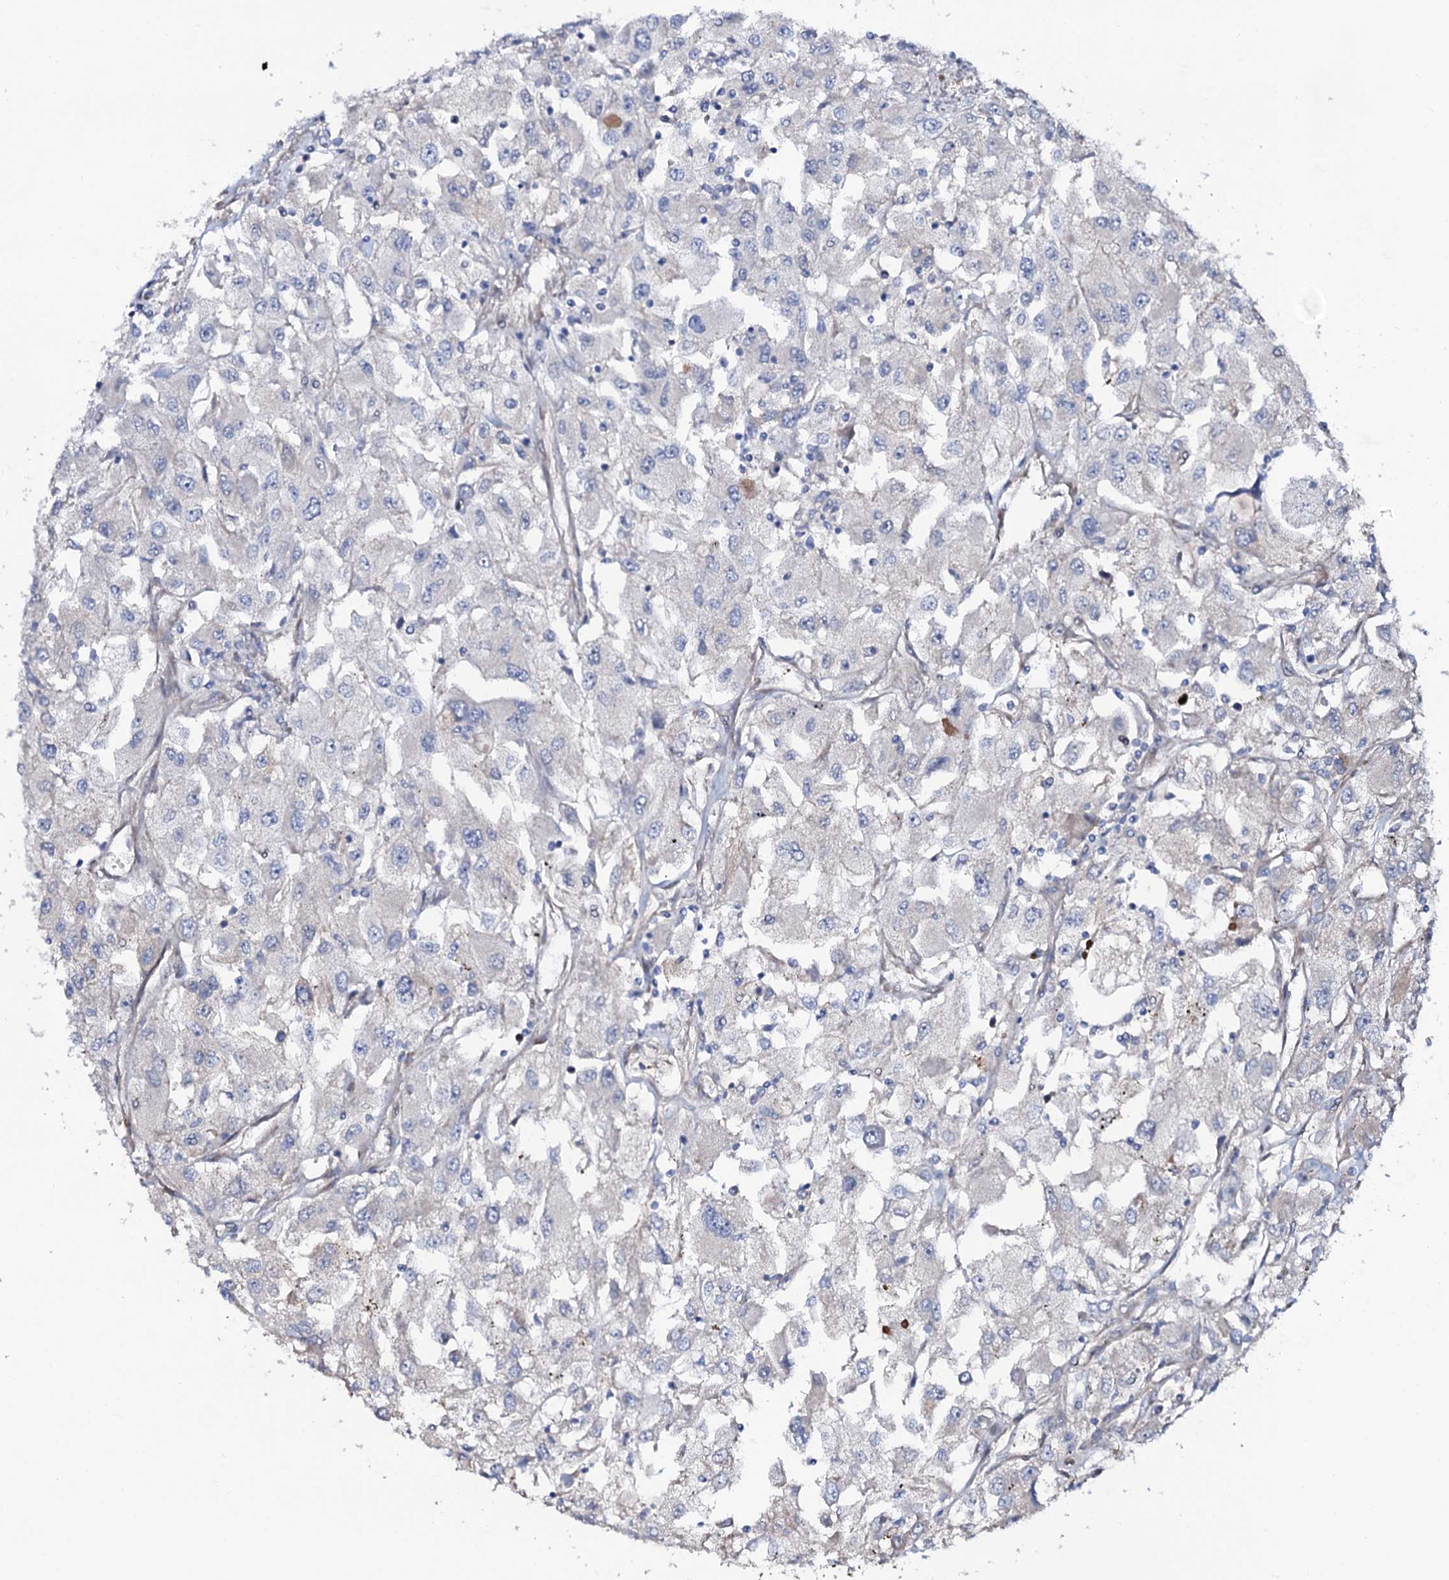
{"staining": {"intensity": "negative", "quantity": "none", "location": "none"}, "tissue": "renal cancer", "cell_type": "Tumor cells", "image_type": "cancer", "snomed": [{"axis": "morphology", "description": "Adenocarcinoma, NOS"}, {"axis": "topography", "description": "Kidney"}], "caption": "Immunohistochemistry (IHC) histopathology image of neoplastic tissue: human adenocarcinoma (renal) stained with DAB (3,3'-diaminobenzidine) exhibits no significant protein staining in tumor cells.", "gene": "PPP1R3D", "patient": {"sex": "female", "age": 52}}